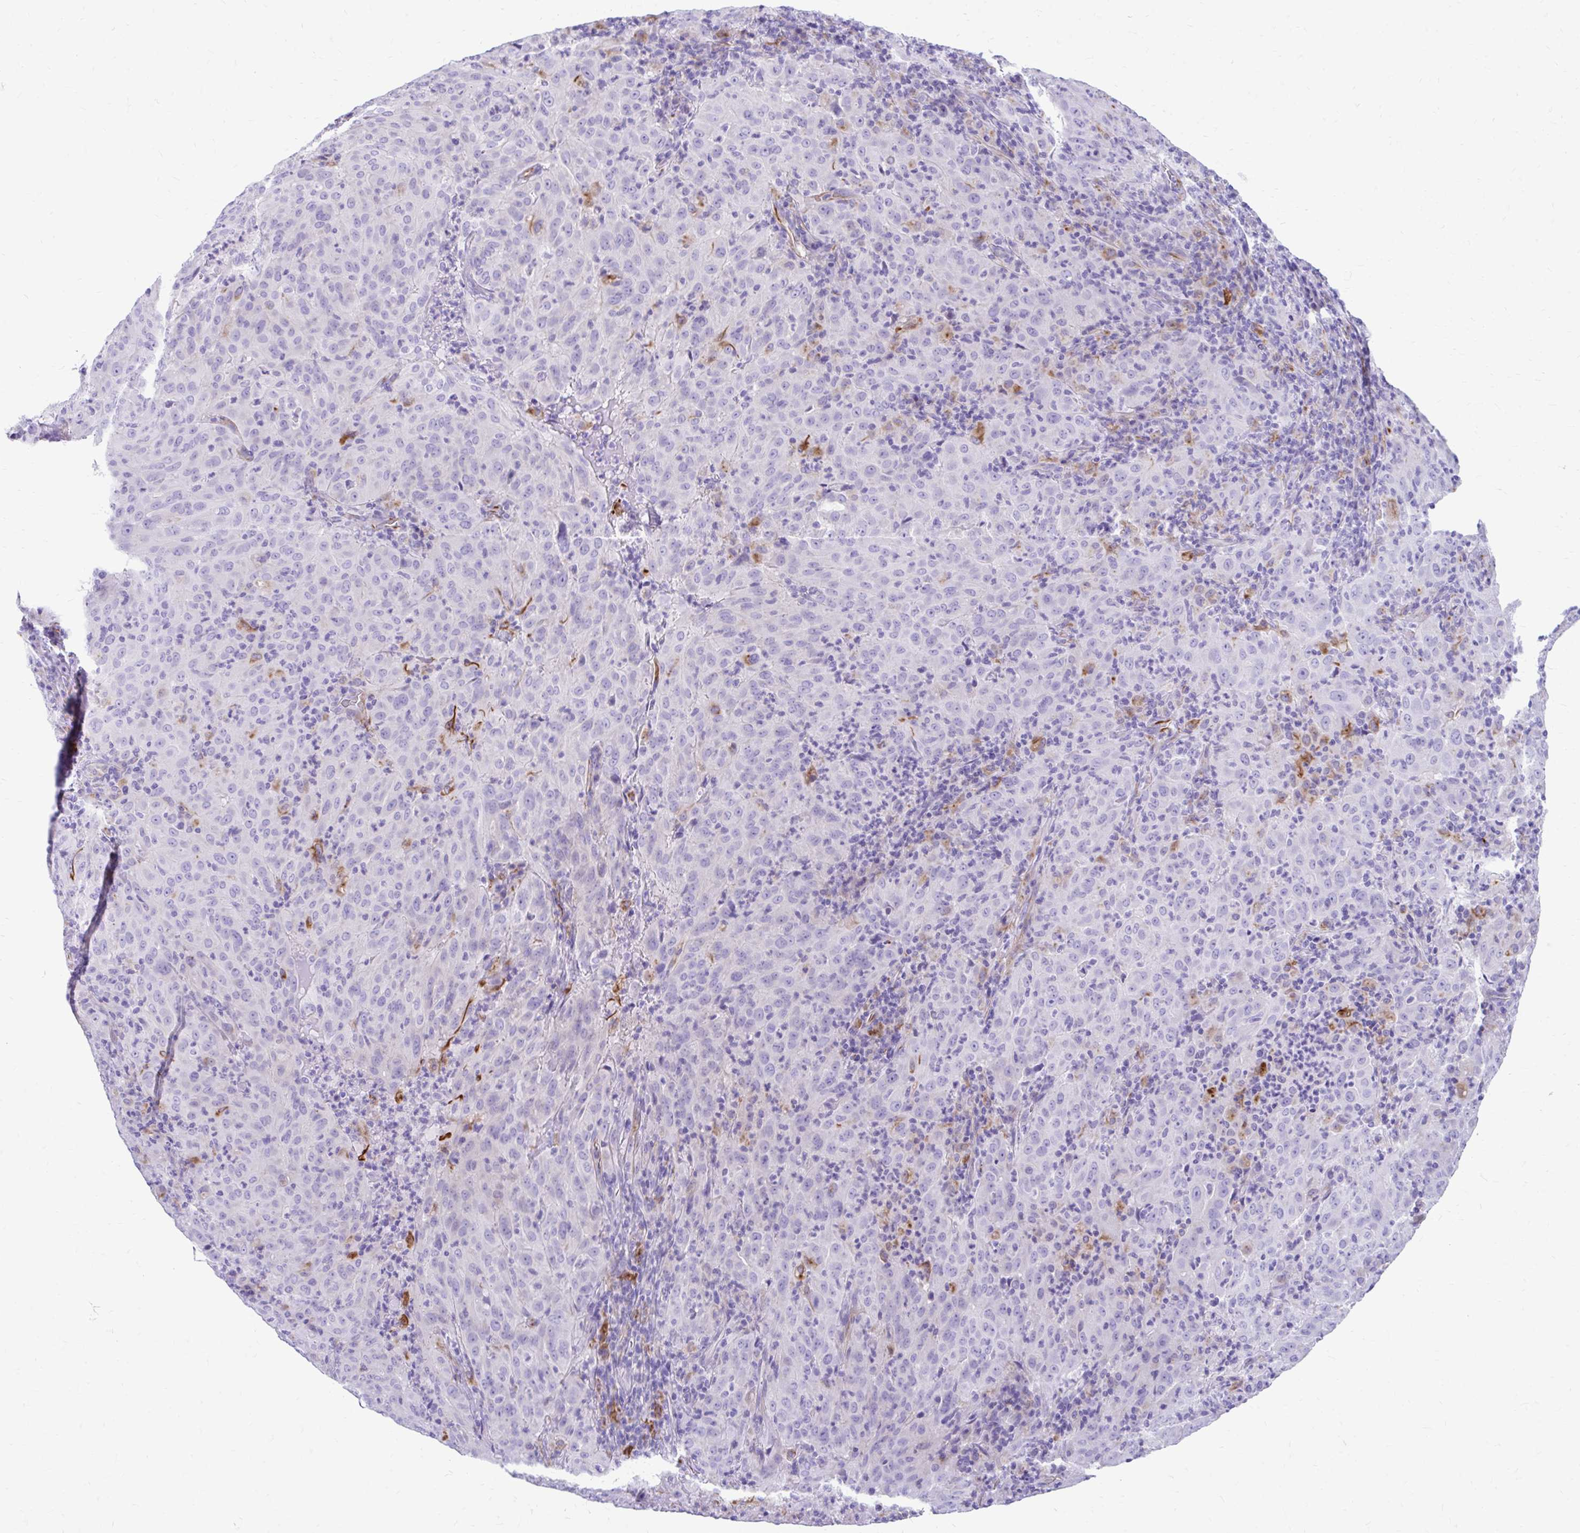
{"staining": {"intensity": "negative", "quantity": "none", "location": "none"}, "tissue": "pancreatic cancer", "cell_type": "Tumor cells", "image_type": "cancer", "snomed": [{"axis": "morphology", "description": "Adenocarcinoma, NOS"}, {"axis": "topography", "description": "Pancreas"}], "caption": "Immunohistochemistry photomicrograph of human pancreatic cancer stained for a protein (brown), which displays no expression in tumor cells.", "gene": "ZNF699", "patient": {"sex": "male", "age": 63}}